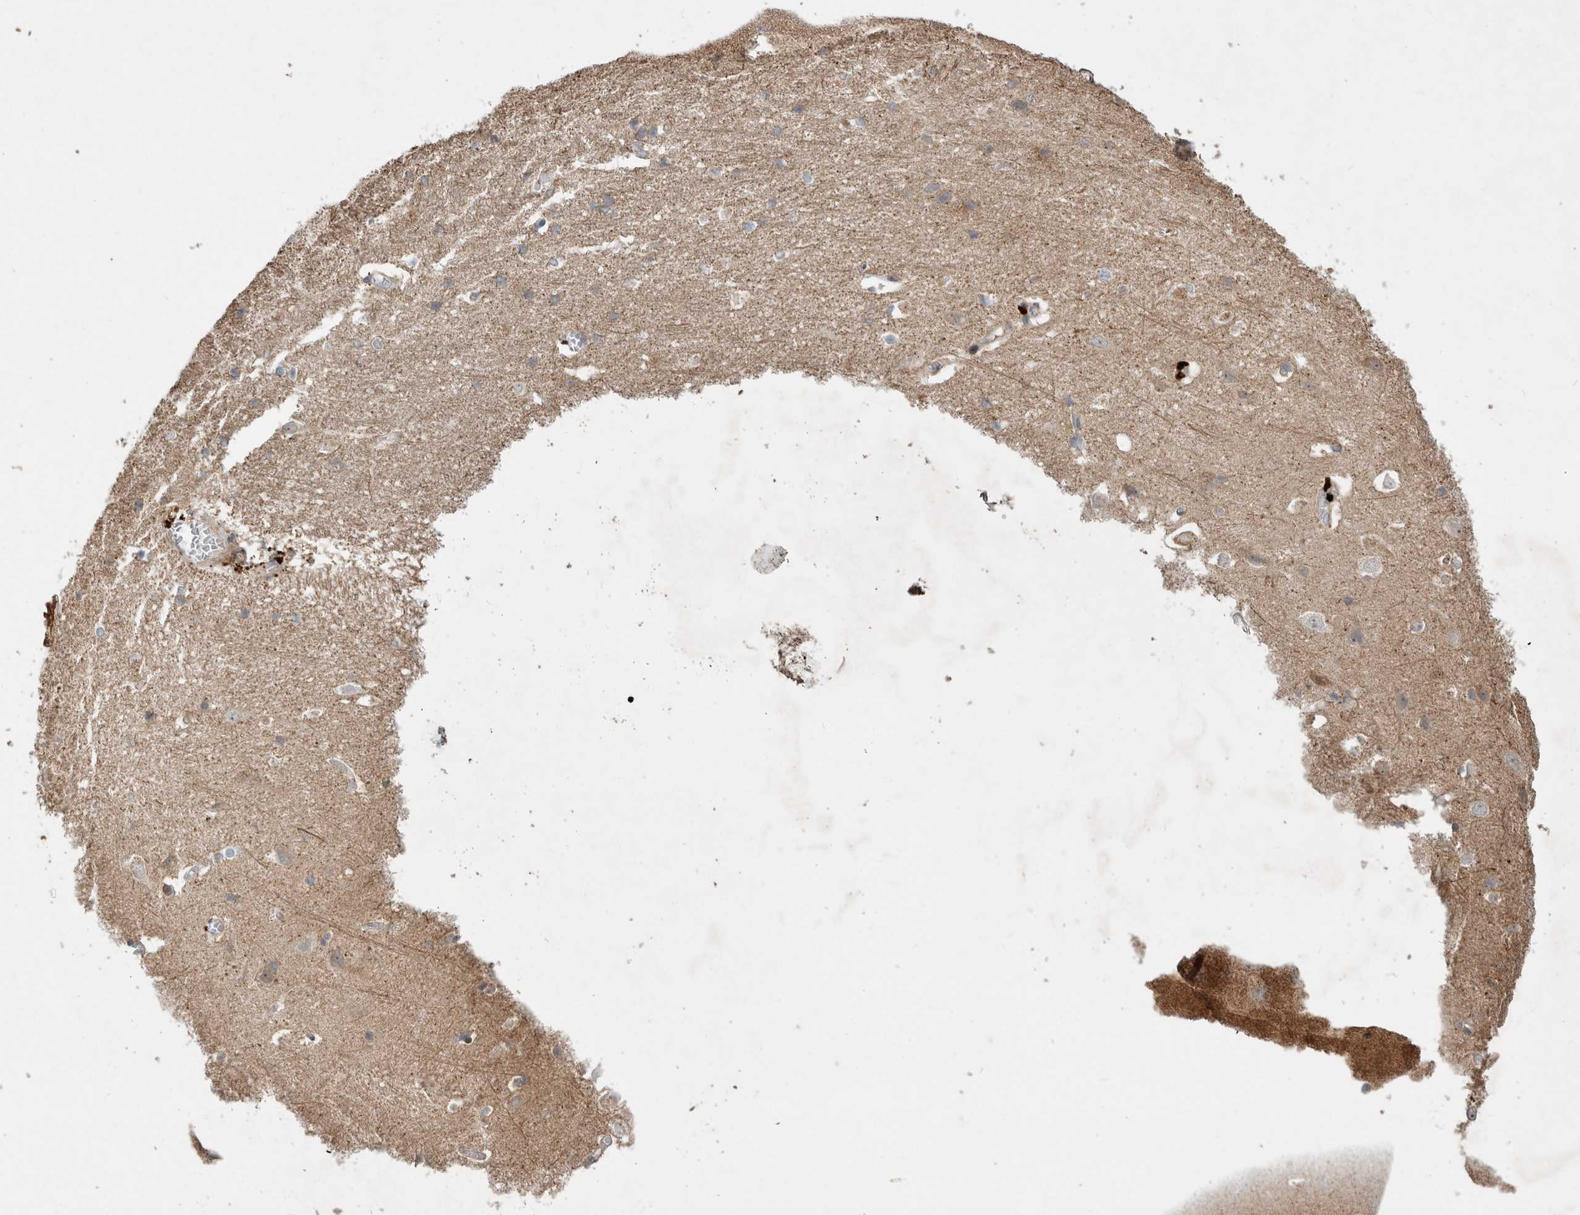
{"staining": {"intensity": "negative", "quantity": "none", "location": "none"}, "tissue": "cerebral cortex", "cell_type": "Endothelial cells", "image_type": "normal", "snomed": [{"axis": "morphology", "description": "Normal tissue, NOS"}, {"axis": "morphology", "description": "Developmental malformation"}, {"axis": "topography", "description": "Cerebral cortex"}], "caption": "Endothelial cells are negative for brown protein staining in normal cerebral cortex. The staining is performed using DAB brown chromogen with nuclei counter-stained in using hematoxylin.", "gene": "INSRR", "patient": {"sex": "female", "age": 30}}